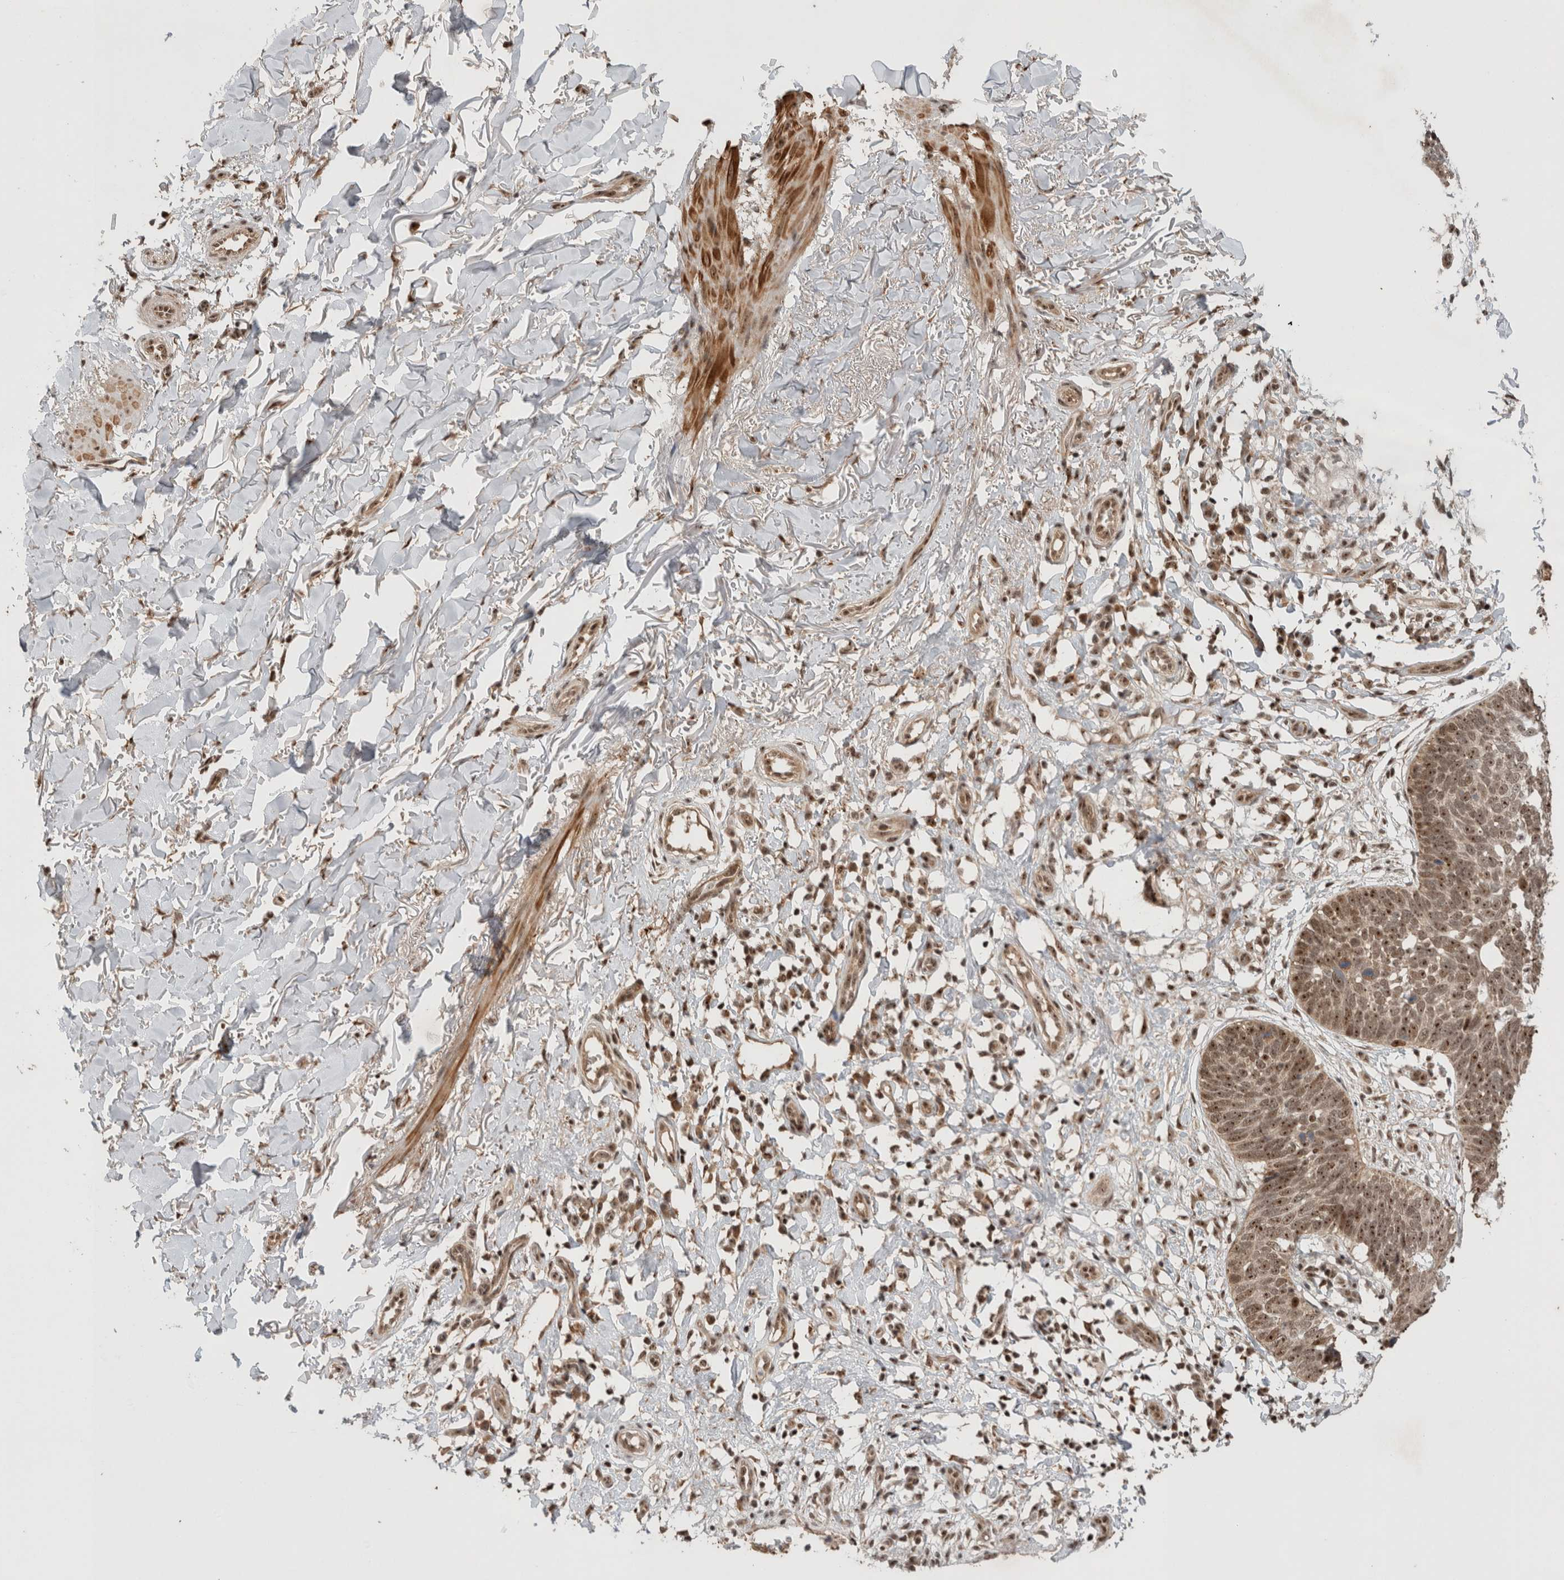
{"staining": {"intensity": "moderate", "quantity": ">75%", "location": "cytoplasmic/membranous,nuclear"}, "tissue": "skin cancer", "cell_type": "Tumor cells", "image_type": "cancer", "snomed": [{"axis": "morphology", "description": "Normal tissue, NOS"}, {"axis": "morphology", "description": "Basal cell carcinoma"}, {"axis": "topography", "description": "Skin"}], "caption": "Immunohistochemistry (IHC) (DAB (3,3'-diaminobenzidine)) staining of skin cancer (basal cell carcinoma) shows moderate cytoplasmic/membranous and nuclear protein staining in about >75% of tumor cells.", "gene": "MPHOSPH6", "patient": {"sex": "male", "age": 77}}